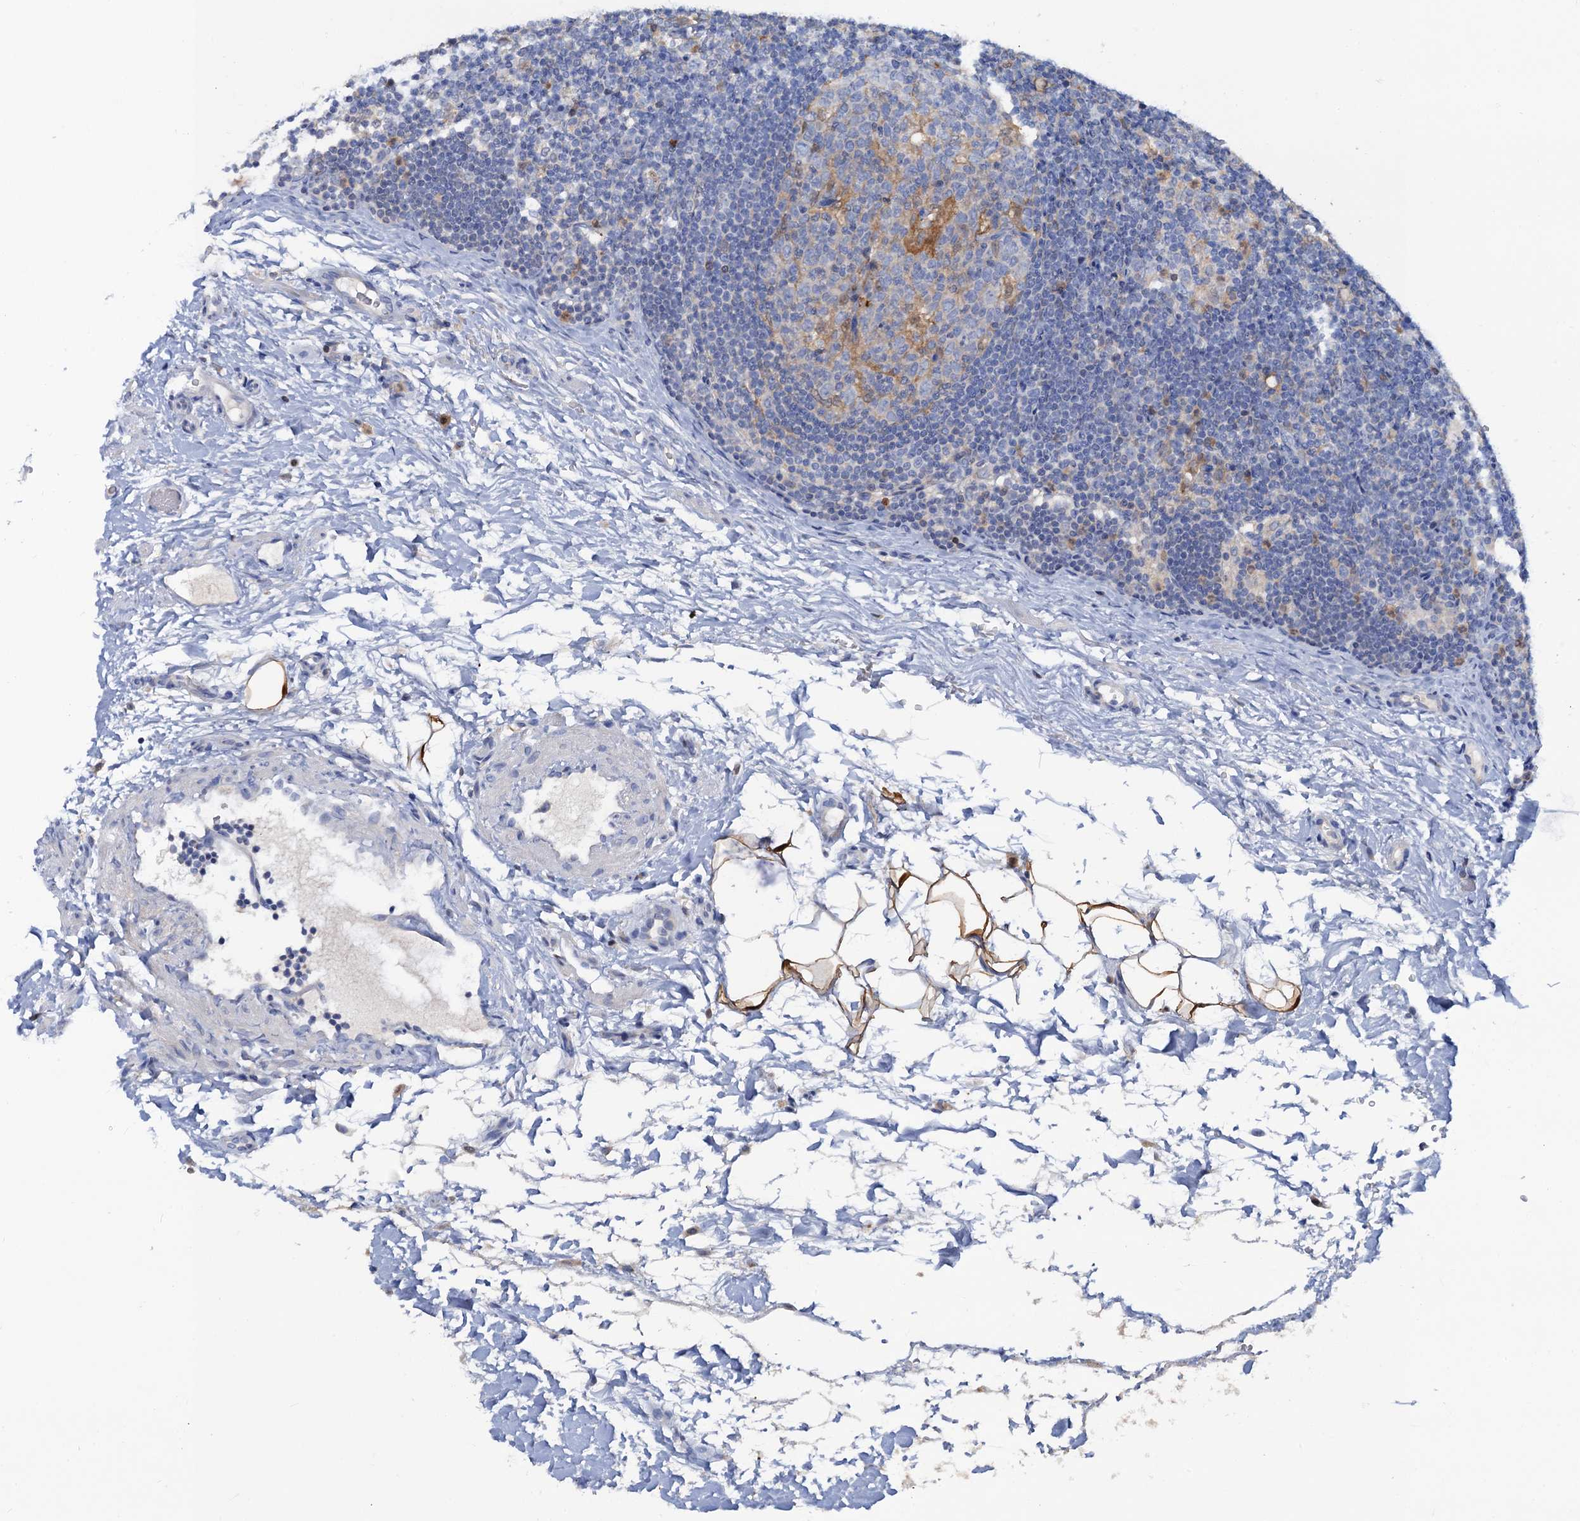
{"staining": {"intensity": "negative", "quantity": "none", "location": "none"}, "tissue": "lymph node", "cell_type": "Germinal center cells", "image_type": "normal", "snomed": [{"axis": "morphology", "description": "Normal tissue, NOS"}, {"axis": "topography", "description": "Lymph node"}], "caption": "This is an IHC image of normal human lymph node. There is no expression in germinal center cells.", "gene": "FAH", "patient": {"sex": "female", "age": 22}}